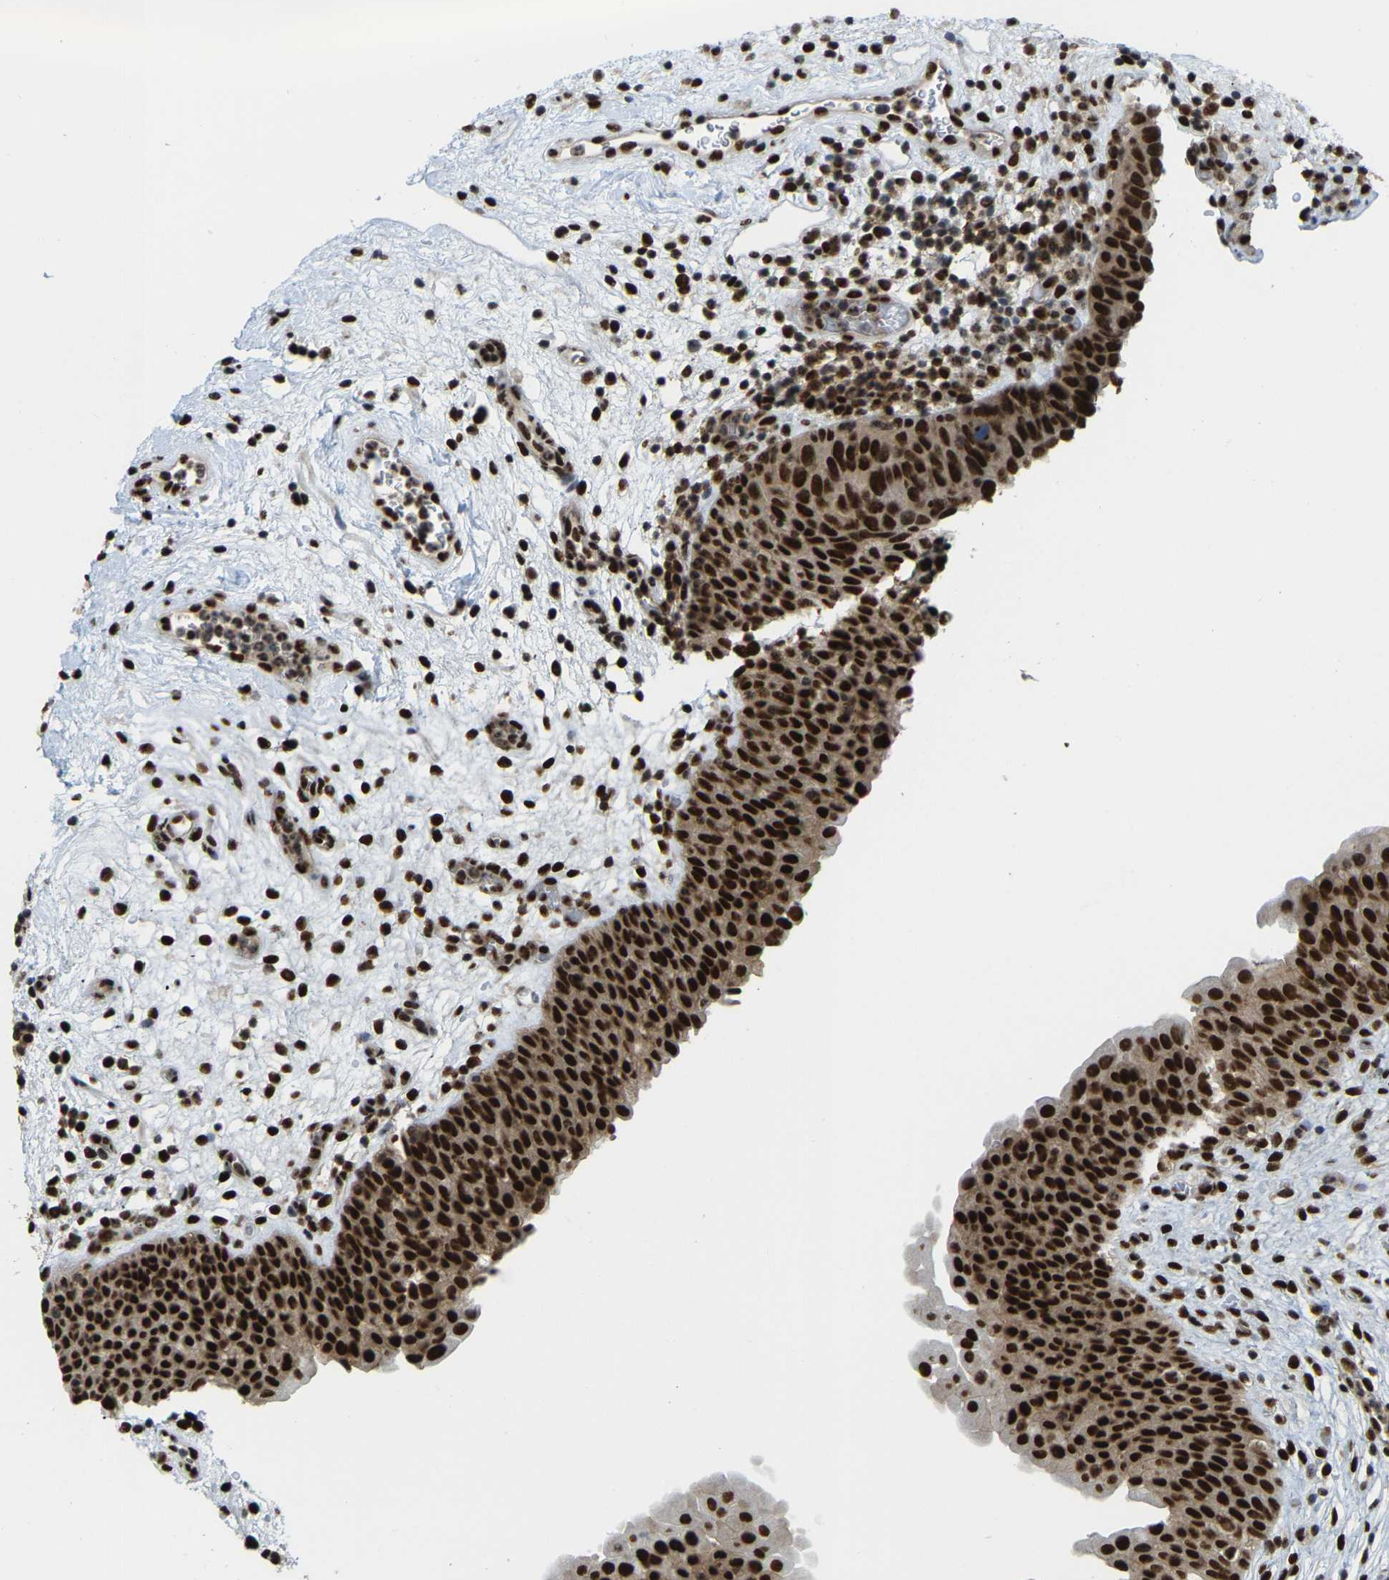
{"staining": {"intensity": "strong", "quantity": ">75%", "location": "nuclear"}, "tissue": "urinary bladder", "cell_type": "Urothelial cells", "image_type": "normal", "snomed": [{"axis": "morphology", "description": "Normal tissue, NOS"}, {"axis": "topography", "description": "Urinary bladder"}], "caption": "Immunohistochemical staining of unremarkable urinary bladder displays high levels of strong nuclear staining in approximately >75% of urothelial cells. Nuclei are stained in blue.", "gene": "NUMA1", "patient": {"sex": "male", "age": 37}}